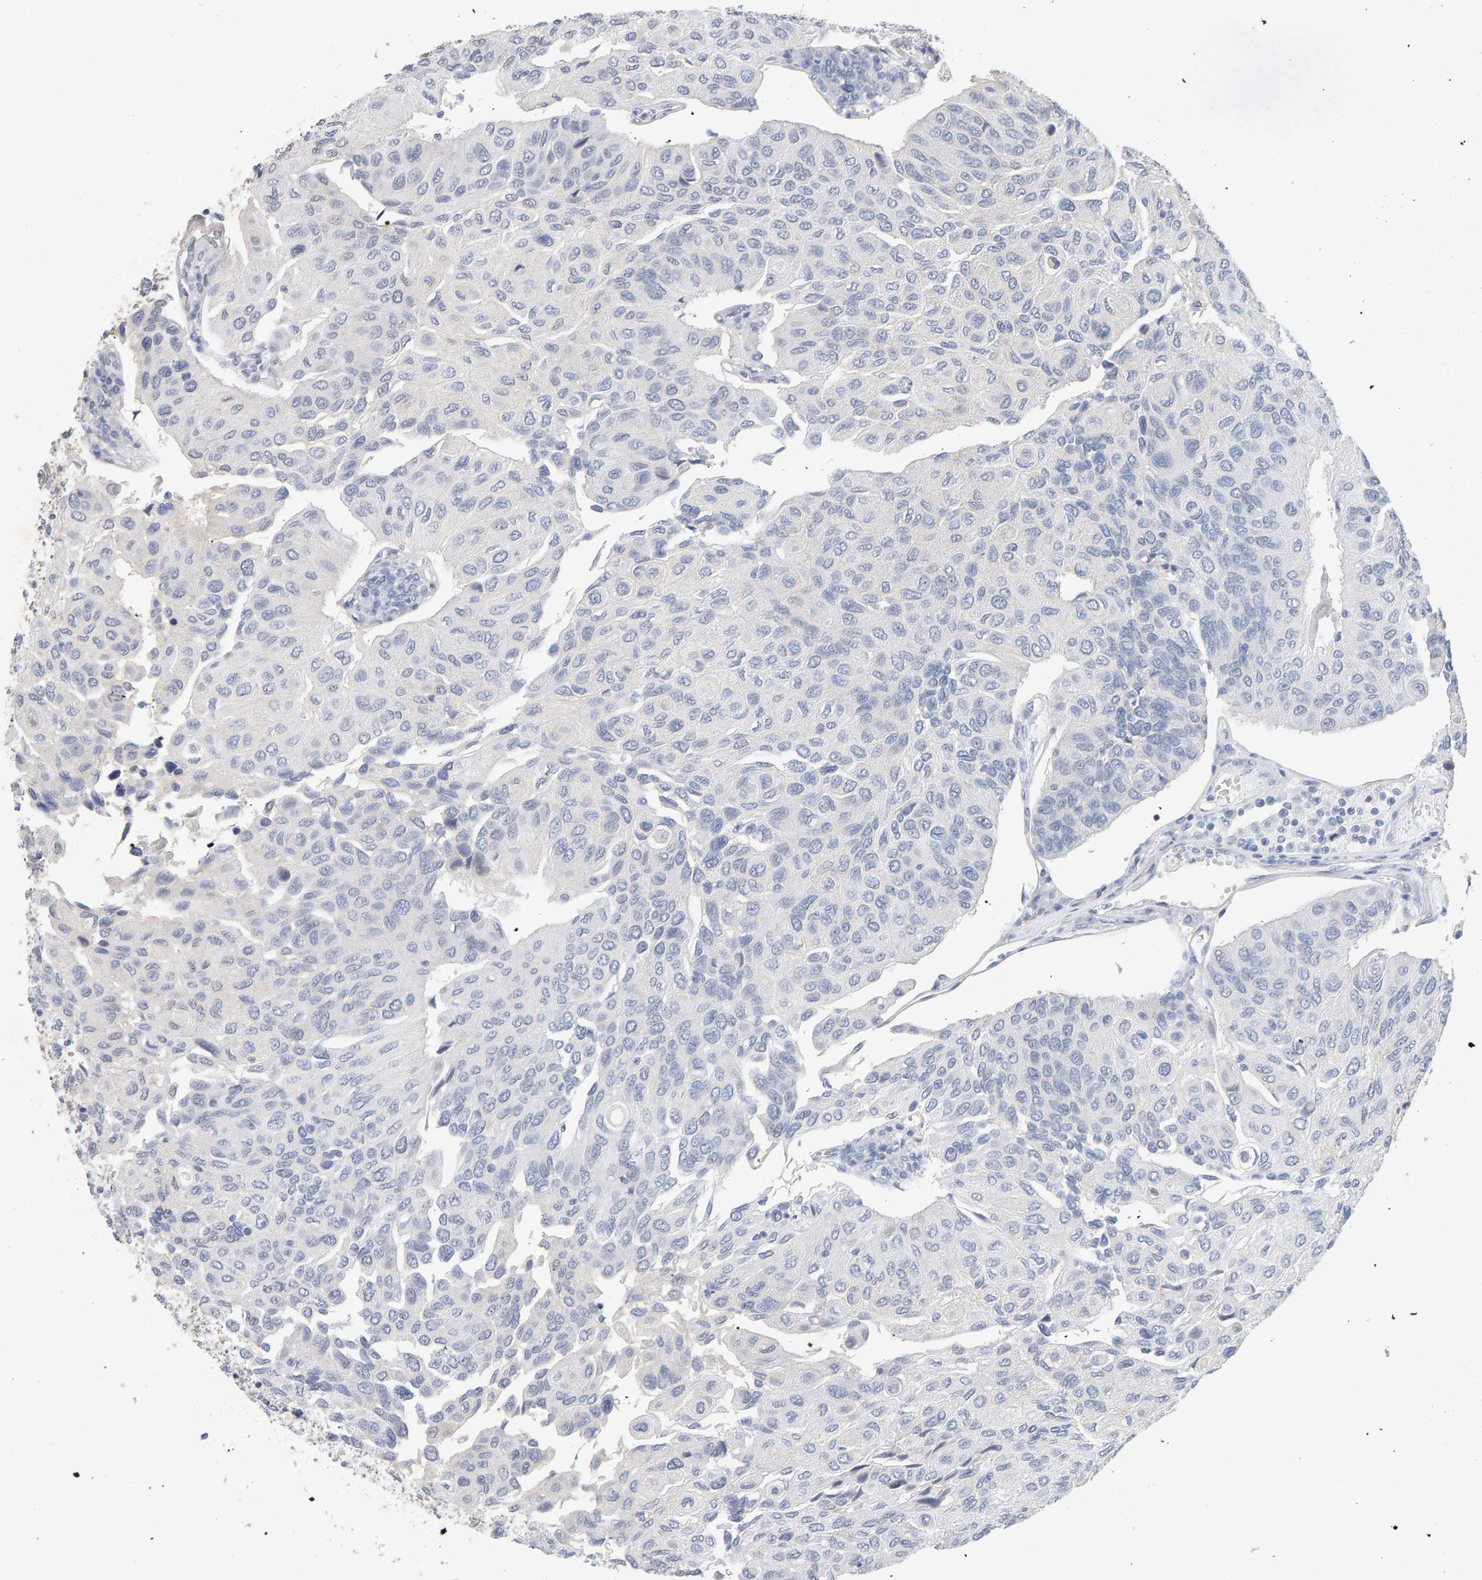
{"staining": {"intensity": "negative", "quantity": "none", "location": "none"}, "tissue": "urothelial cancer", "cell_type": "Tumor cells", "image_type": "cancer", "snomed": [{"axis": "morphology", "description": "Urothelial carcinoma, High grade"}, {"axis": "topography", "description": "Urinary bladder"}], "caption": "This image is of urothelial cancer stained with immunohistochemistry (IHC) to label a protein in brown with the nuclei are counter-stained blue. There is no positivity in tumor cells.", "gene": "PTPRM", "patient": {"sex": "male", "age": 66}}